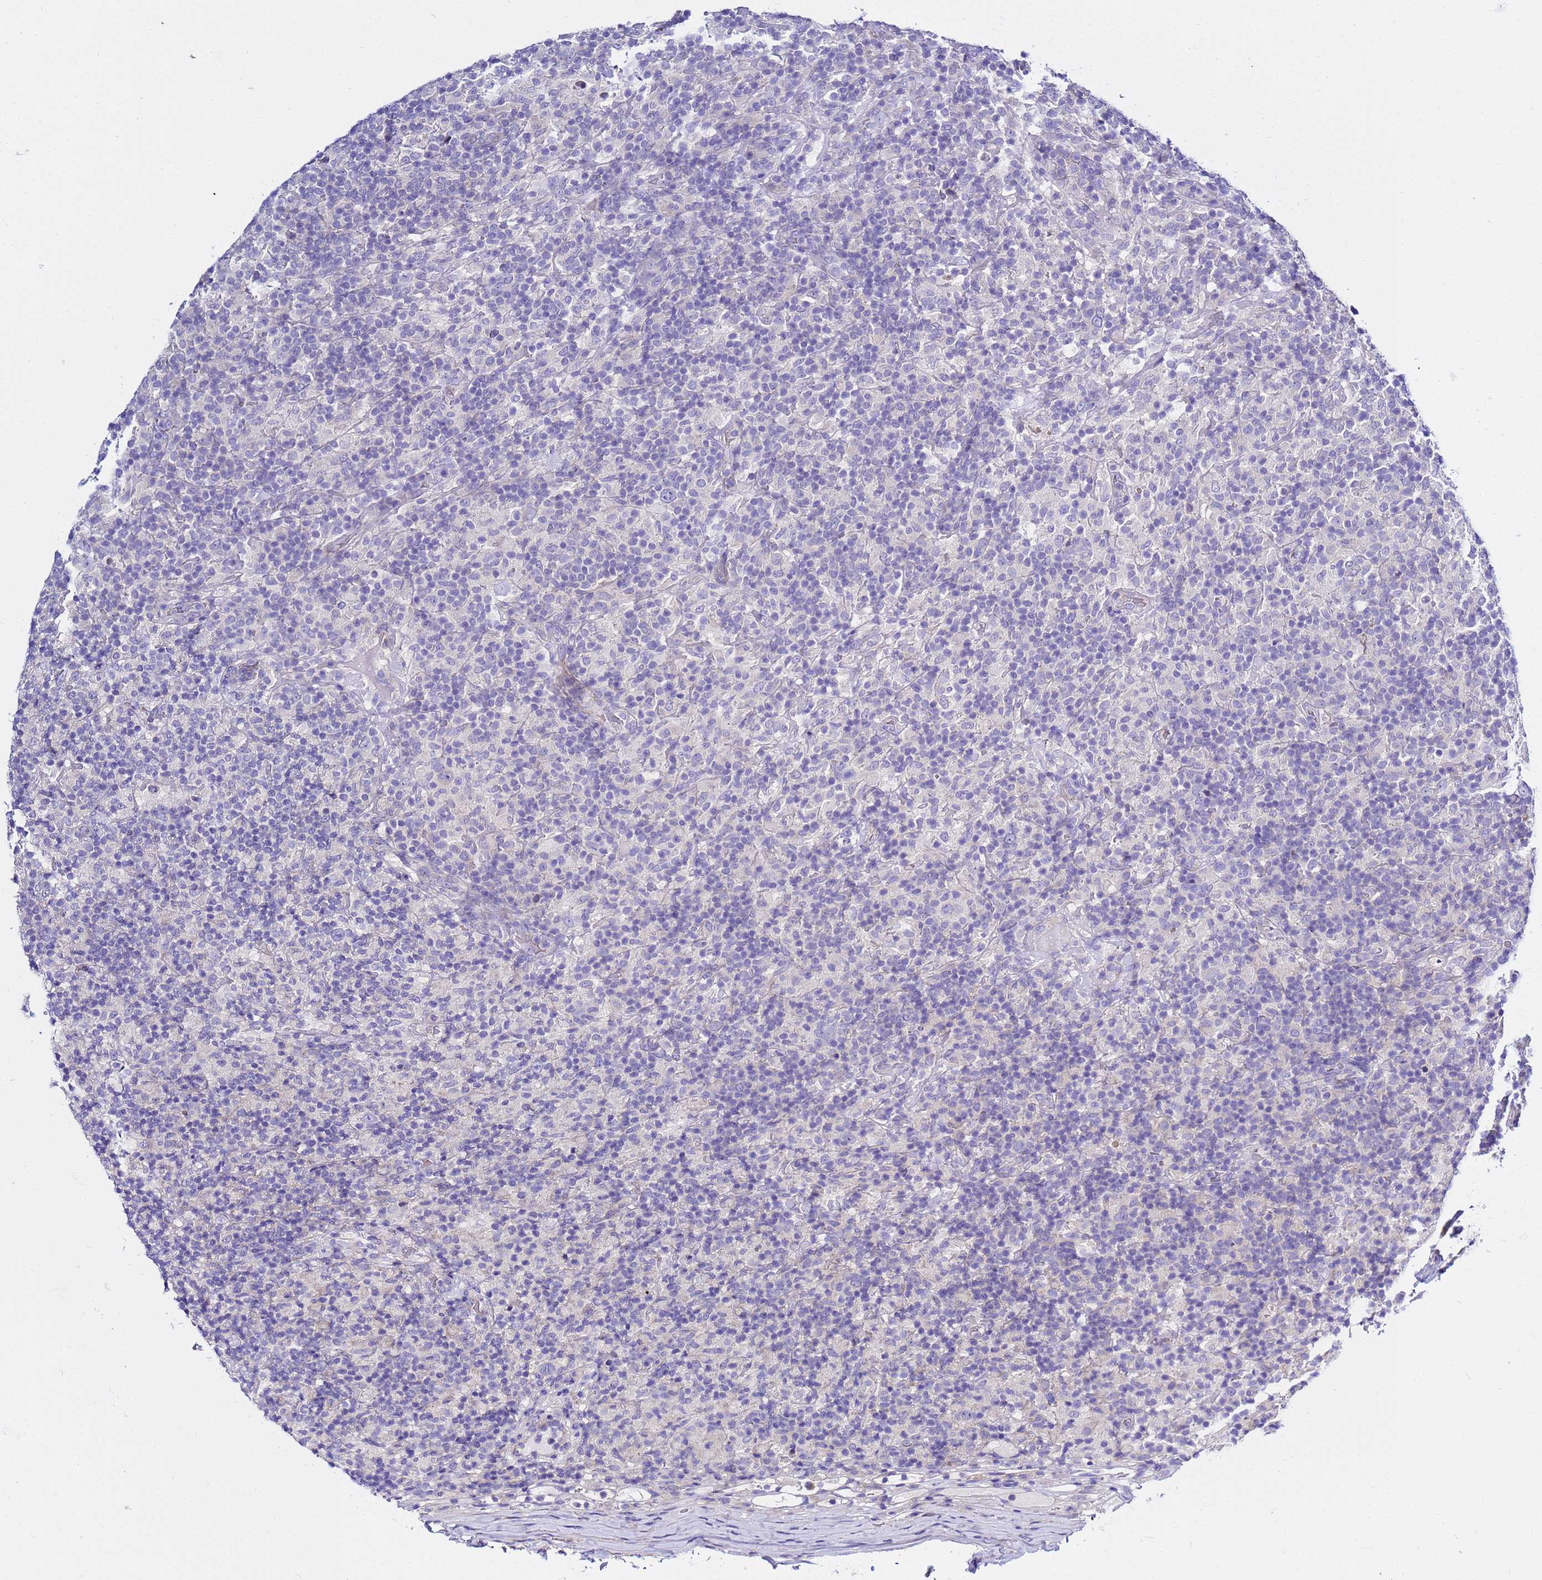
{"staining": {"intensity": "negative", "quantity": "none", "location": "none"}, "tissue": "lymphoma", "cell_type": "Tumor cells", "image_type": "cancer", "snomed": [{"axis": "morphology", "description": "Hodgkin's disease, NOS"}, {"axis": "topography", "description": "Lymph node"}], "caption": "This is an immunohistochemistry (IHC) micrograph of human lymphoma. There is no expression in tumor cells.", "gene": "USP18", "patient": {"sex": "male", "age": 70}}